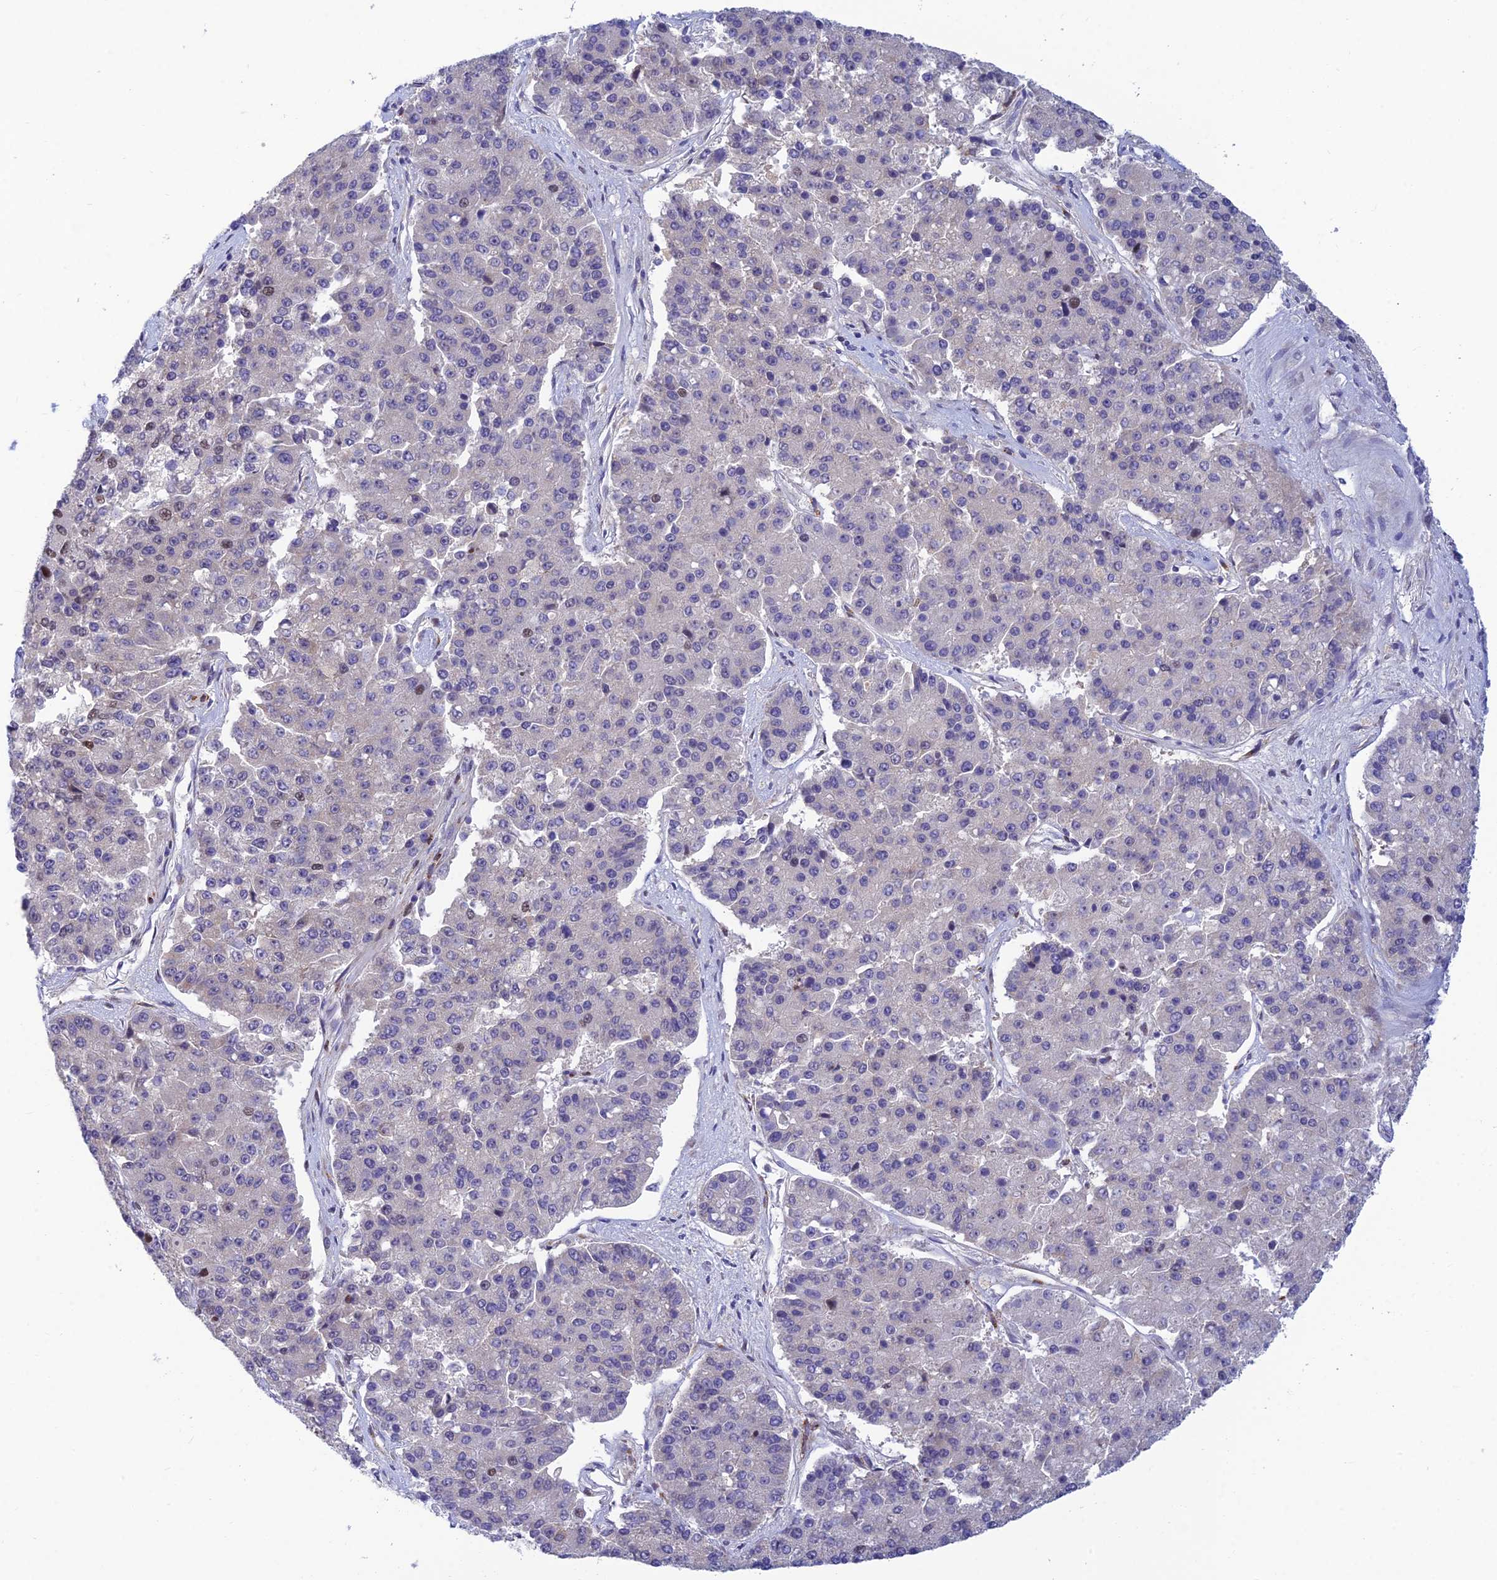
{"staining": {"intensity": "negative", "quantity": "none", "location": "none"}, "tissue": "pancreatic cancer", "cell_type": "Tumor cells", "image_type": "cancer", "snomed": [{"axis": "morphology", "description": "Adenocarcinoma, NOS"}, {"axis": "topography", "description": "Pancreas"}], "caption": "Tumor cells show no significant protein staining in pancreatic adenocarcinoma.", "gene": "CLK4", "patient": {"sex": "male", "age": 50}}